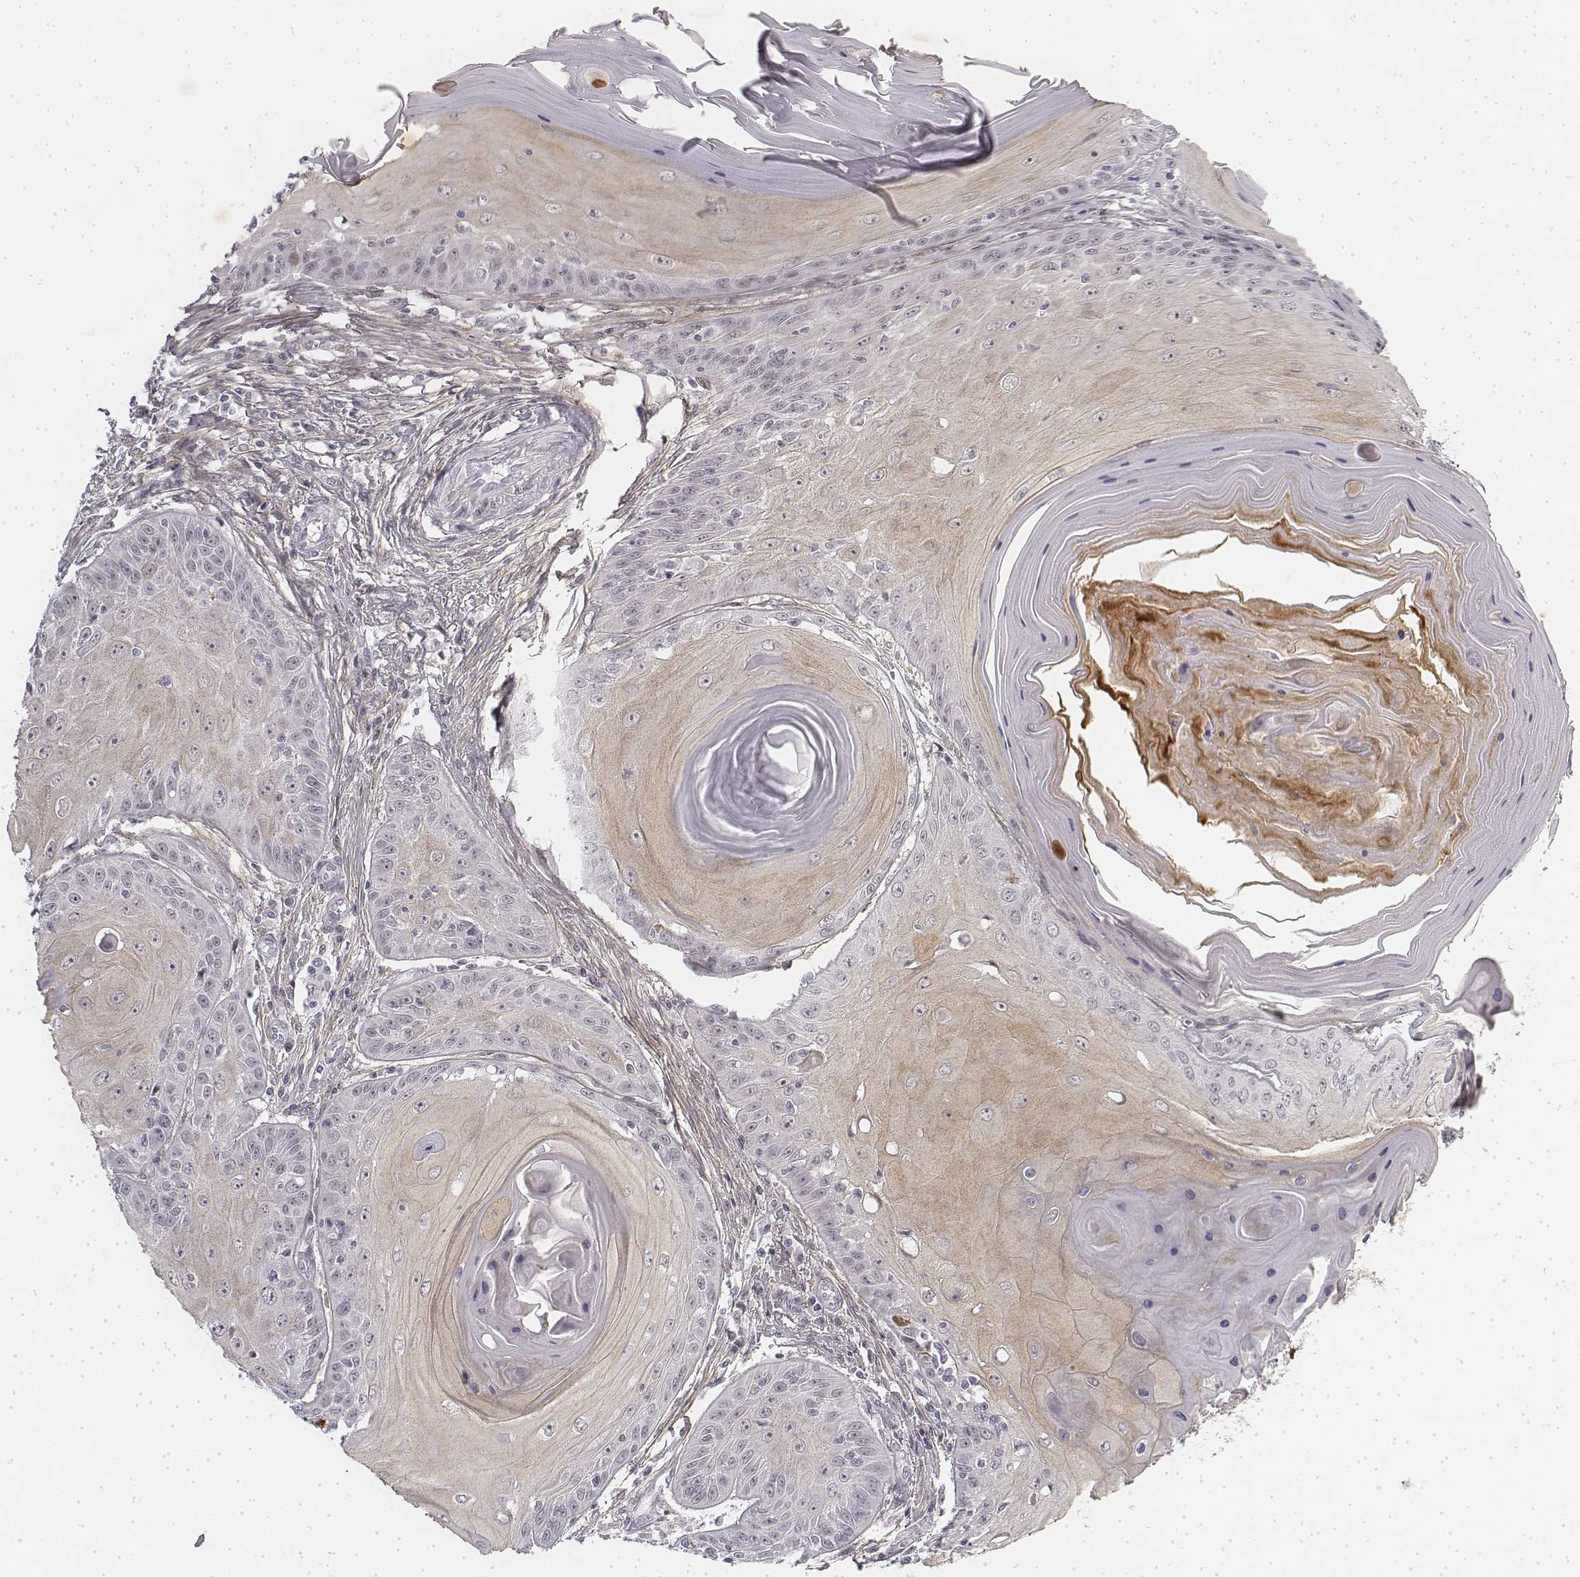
{"staining": {"intensity": "negative", "quantity": "none", "location": "none"}, "tissue": "skin cancer", "cell_type": "Tumor cells", "image_type": "cancer", "snomed": [{"axis": "morphology", "description": "Squamous cell carcinoma, NOS"}, {"axis": "topography", "description": "Skin"}, {"axis": "topography", "description": "Vulva"}], "caption": "There is no significant expression in tumor cells of skin squamous cell carcinoma. The staining is performed using DAB (3,3'-diaminobenzidine) brown chromogen with nuclei counter-stained in using hematoxylin.", "gene": "KRT84", "patient": {"sex": "female", "age": 85}}